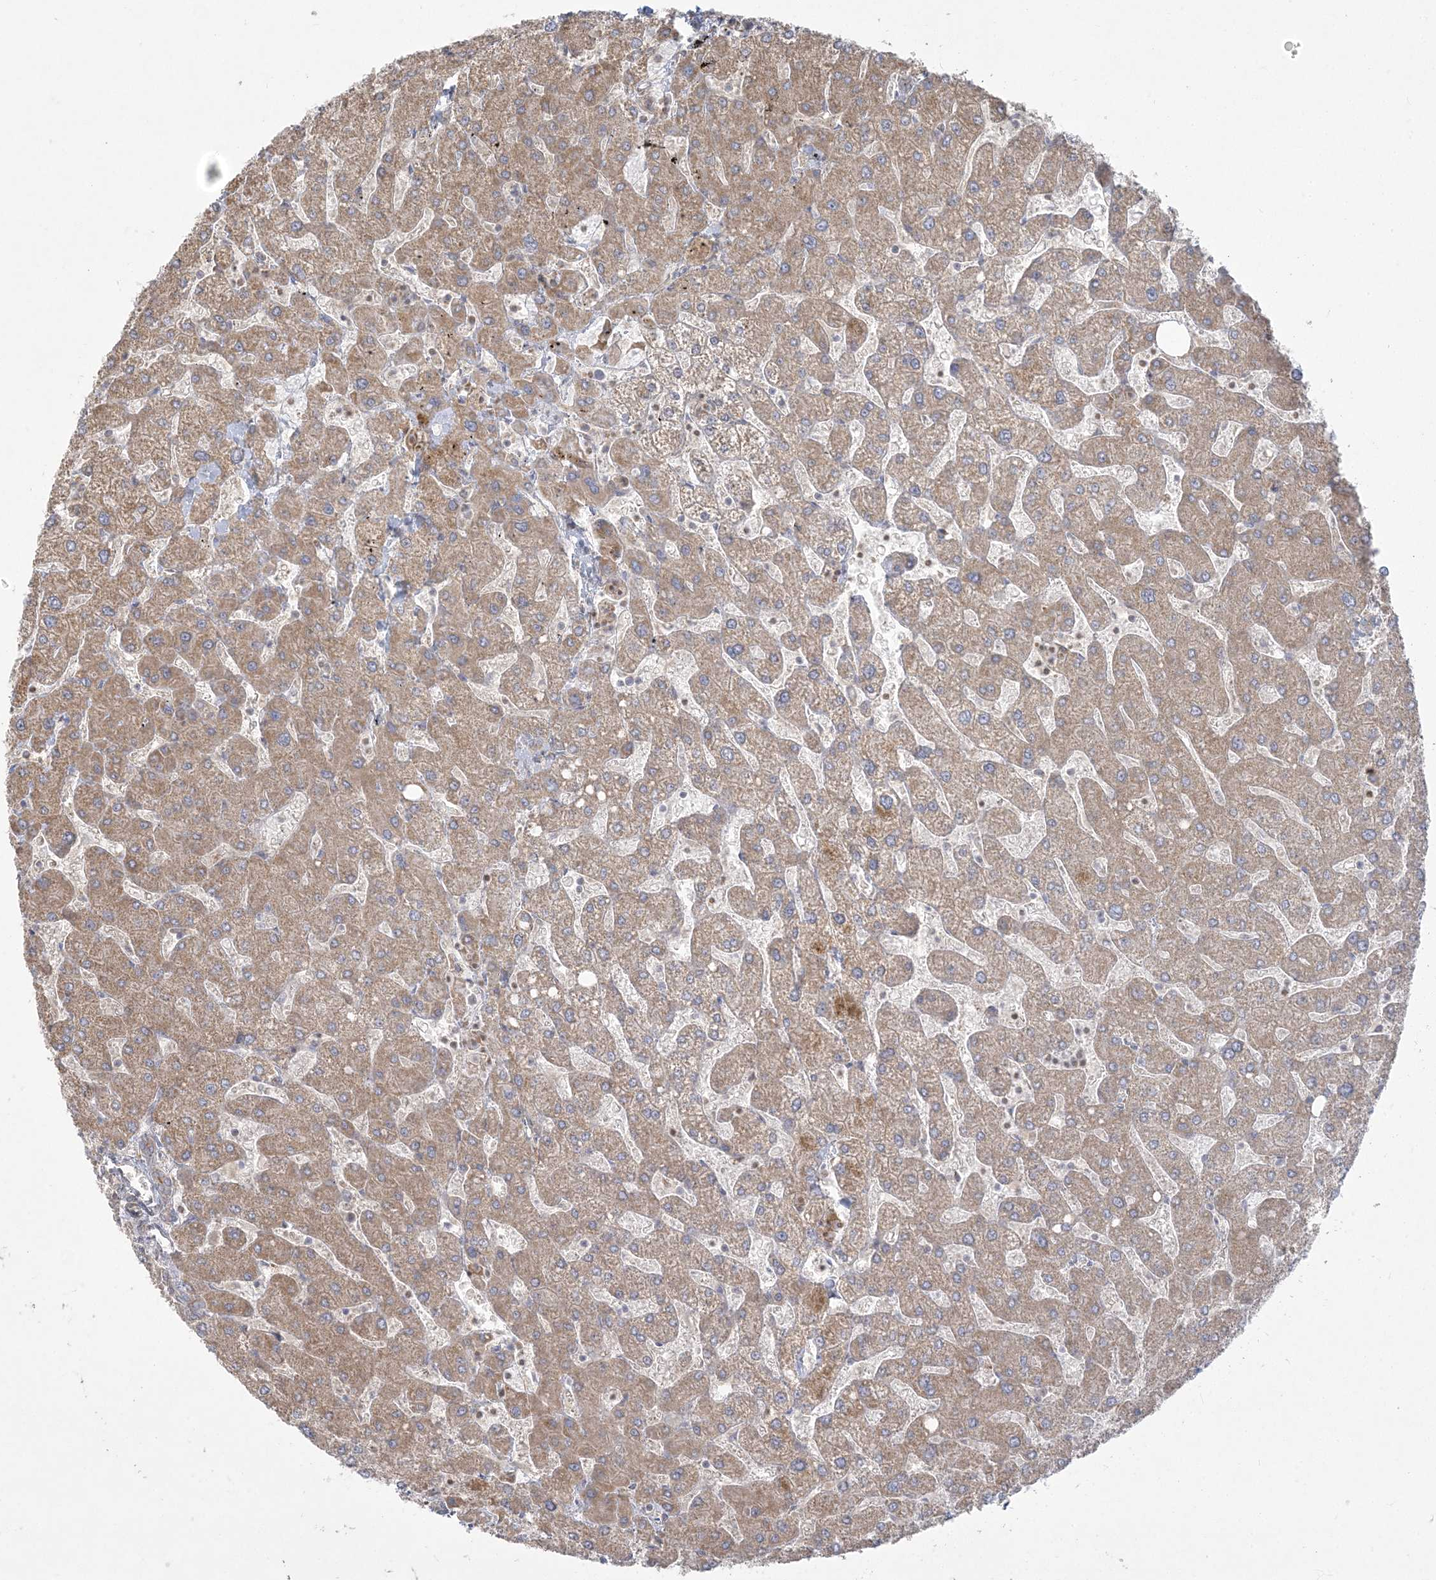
{"staining": {"intensity": "weak", "quantity": "25%-75%", "location": "cytoplasmic/membranous"}, "tissue": "liver", "cell_type": "Cholangiocytes", "image_type": "normal", "snomed": [{"axis": "morphology", "description": "Normal tissue, NOS"}, {"axis": "topography", "description": "Liver"}], "caption": "This is a histology image of immunohistochemistry staining of unremarkable liver, which shows weak expression in the cytoplasmic/membranous of cholangiocytes.", "gene": "ZC3H6", "patient": {"sex": "male", "age": 55}}